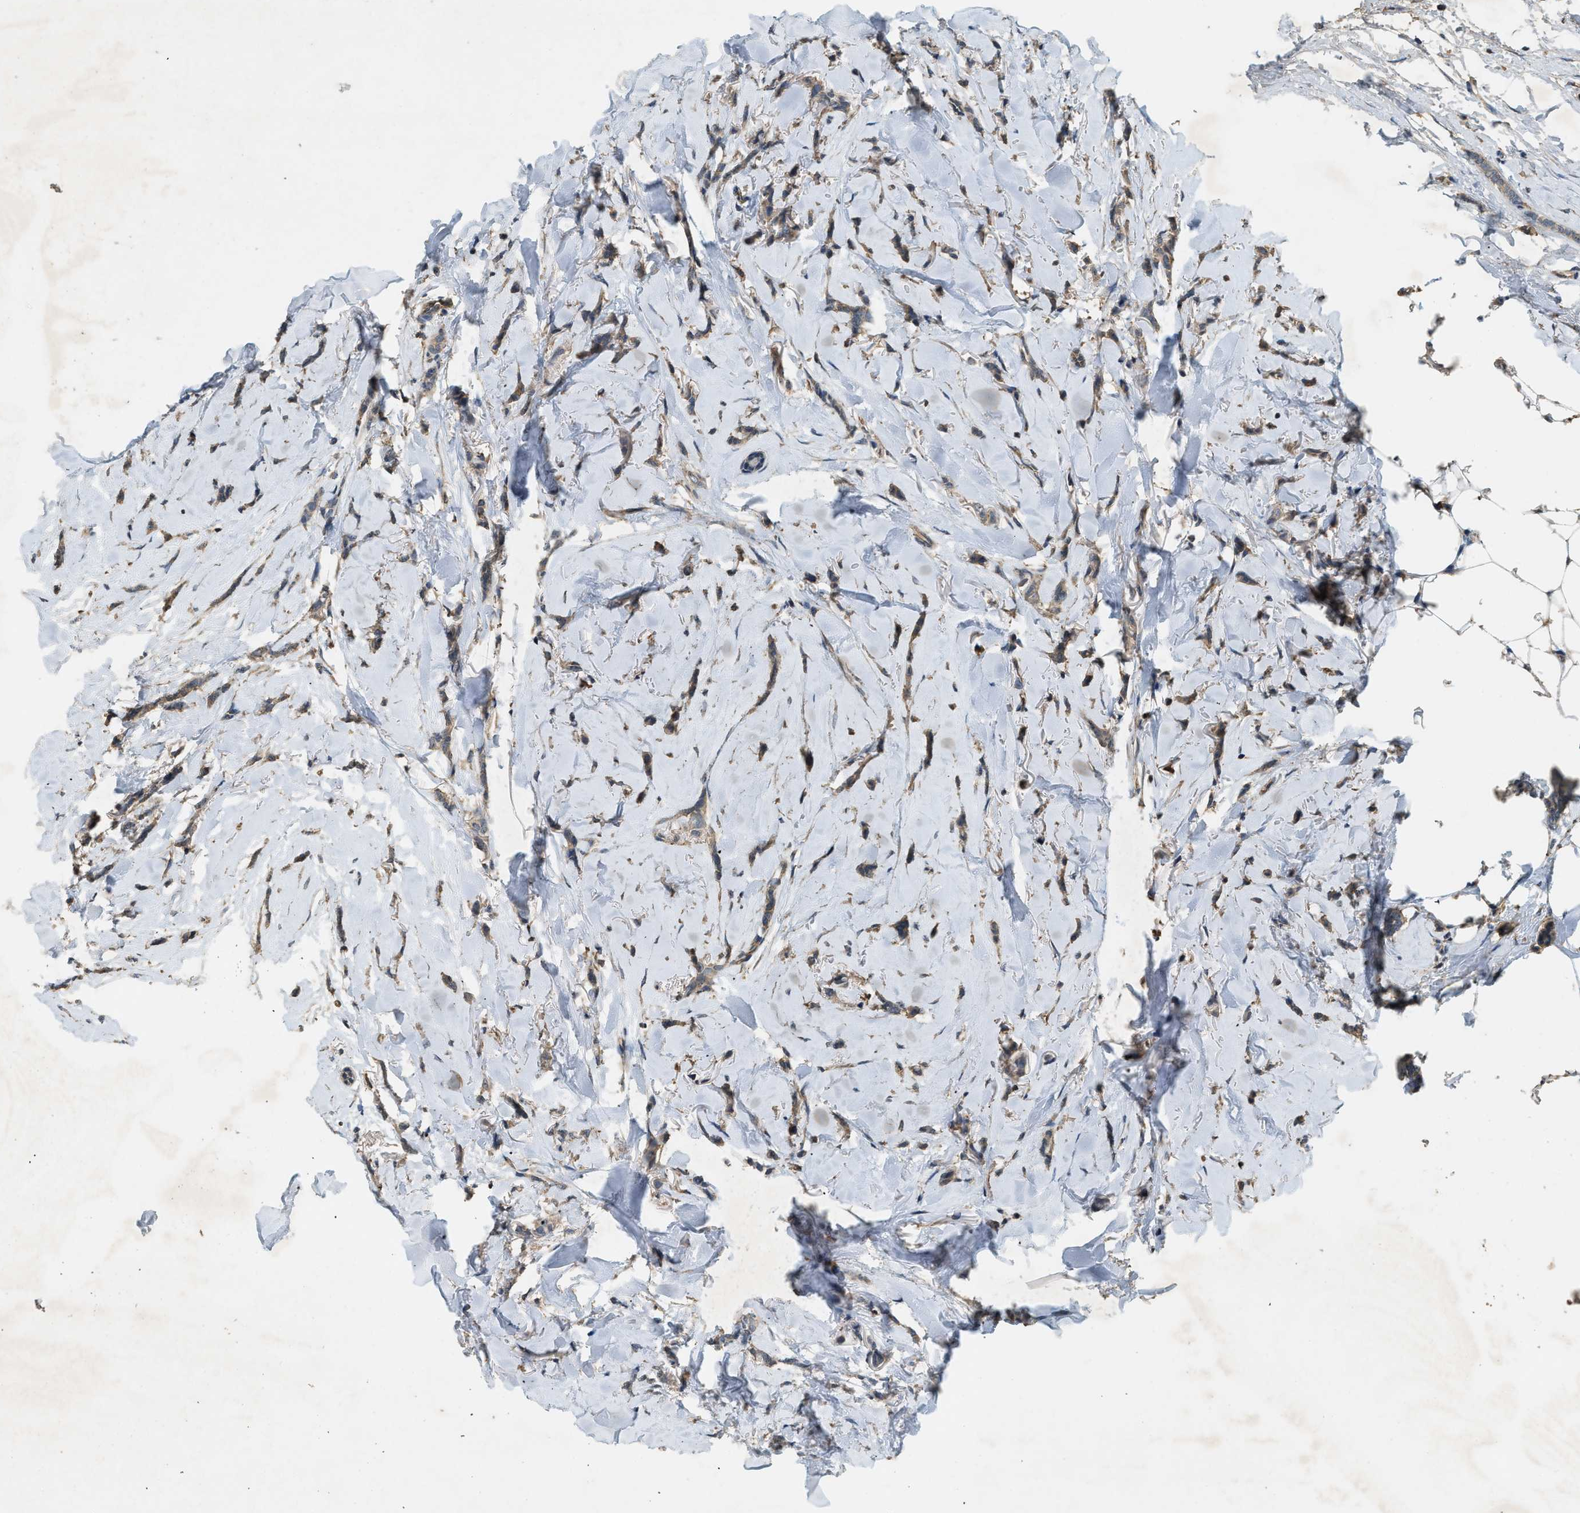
{"staining": {"intensity": "weak", "quantity": ">75%", "location": "cytoplasmic/membranous"}, "tissue": "breast cancer", "cell_type": "Tumor cells", "image_type": "cancer", "snomed": [{"axis": "morphology", "description": "Lobular carcinoma"}, {"axis": "topography", "description": "Skin"}, {"axis": "topography", "description": "Breast"}], "caption": "IHC micrograph of neoplastic tissue: human breast cancer stained using immunohistochemistry (IHC) exhibits low levels of weak protein expression localized specifically in the cytoplasmic/membranous of tumor cells, appearing as a cytoplasmic/membranous brown color.", "gene": "CFLAR", "patient": {"sex": "female", "age": 46}}